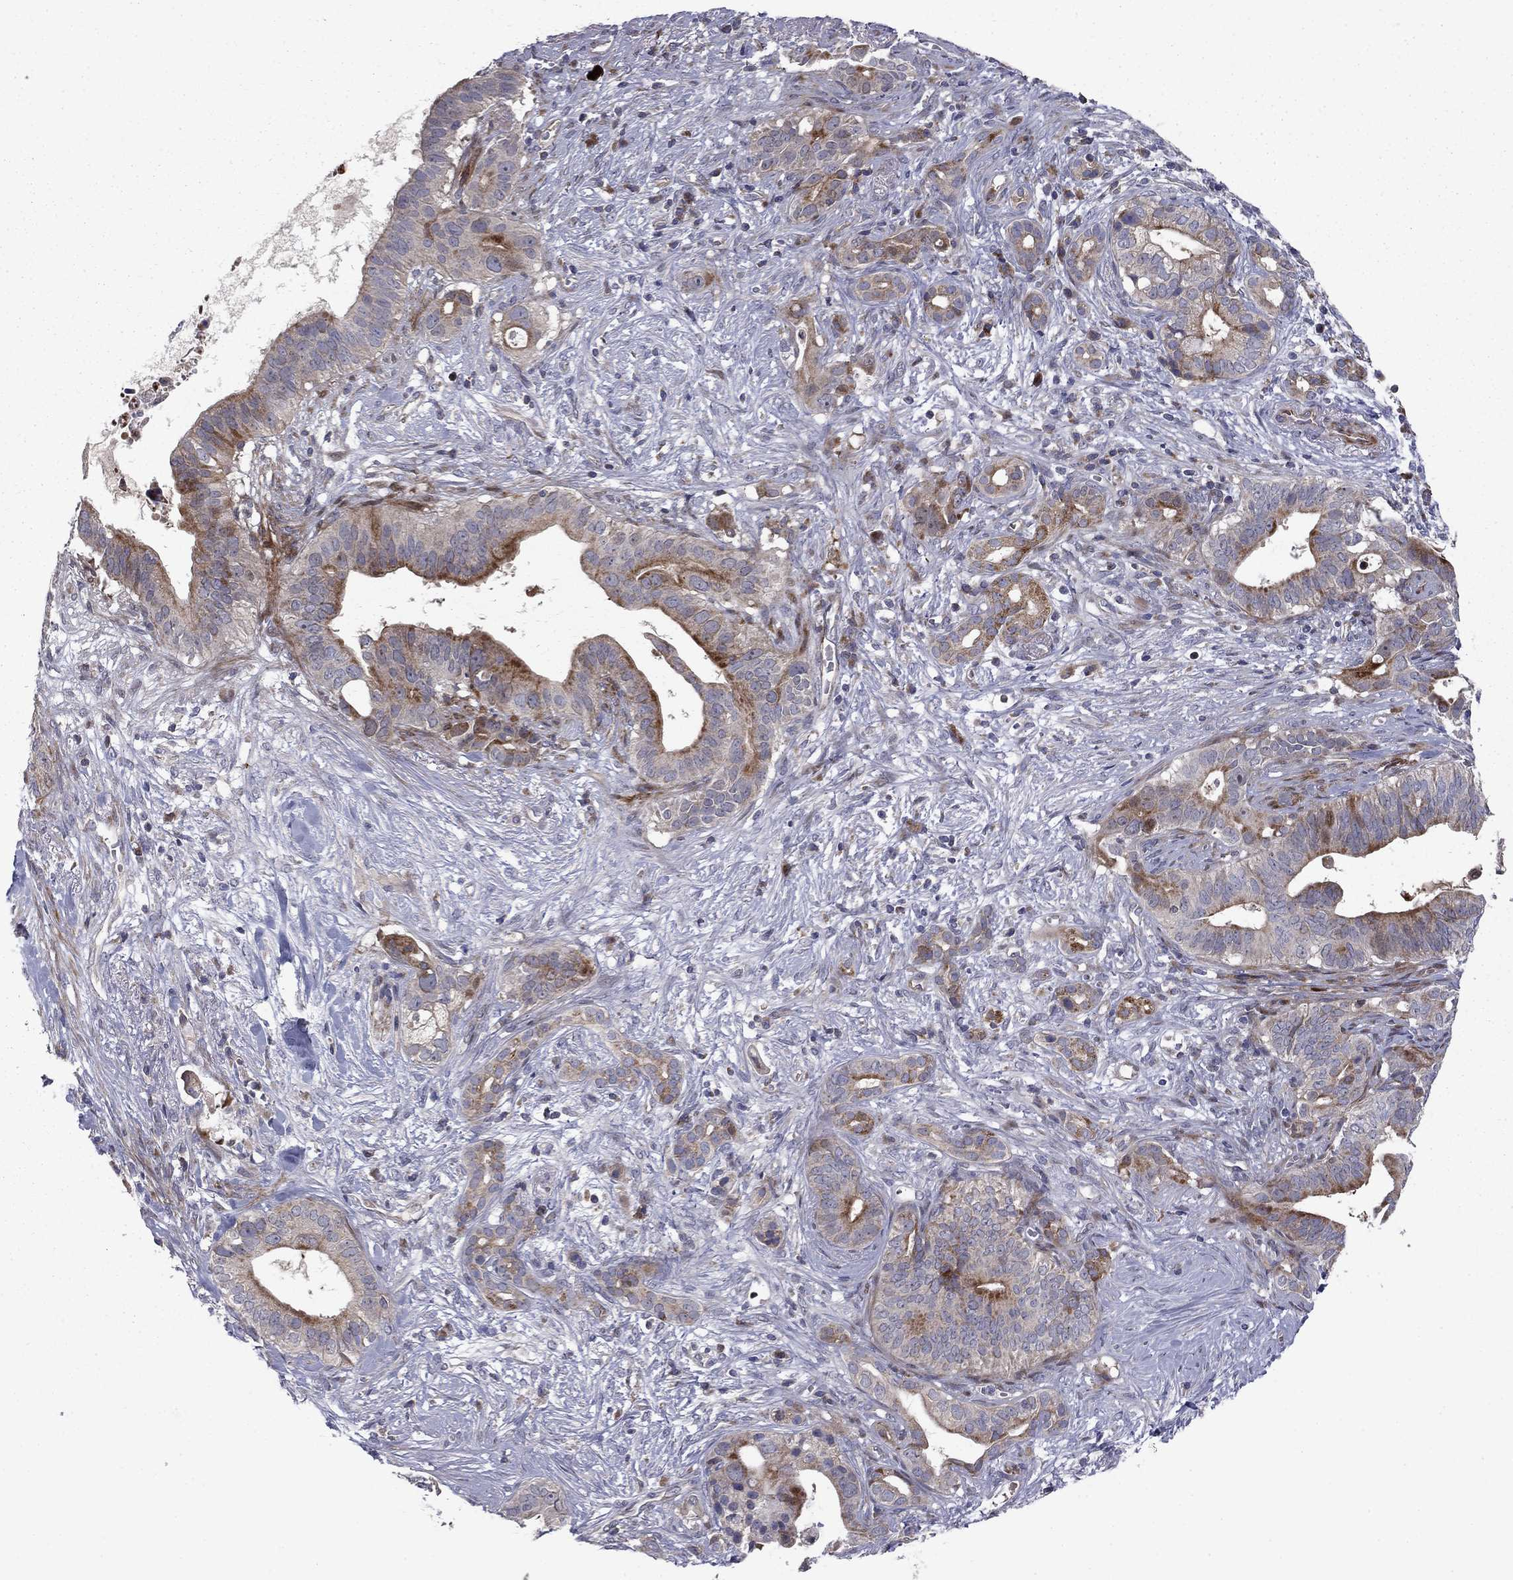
{"staining": {"intensity": "moderate", "quantity": "25%-75%", "location": "cytoplasmic/membranous"}, "tissue": "pancreatic cancer", "cell_type": "Tumor cells", "image_type": "cancer", "snomed": [{"axis": "morphology", "description": "Adenocarcinoma, NOS"}, {"axis": "topography", "description": "Pancreas"}], "caption": "The photomicrograph shows staining of pancreatic cancer, revealing moderate cytoplasmic/membranous protein staining (brown color) within tumor cells.", "gene": "MIOS", "patient": {"sex": "male", "age": 61}}